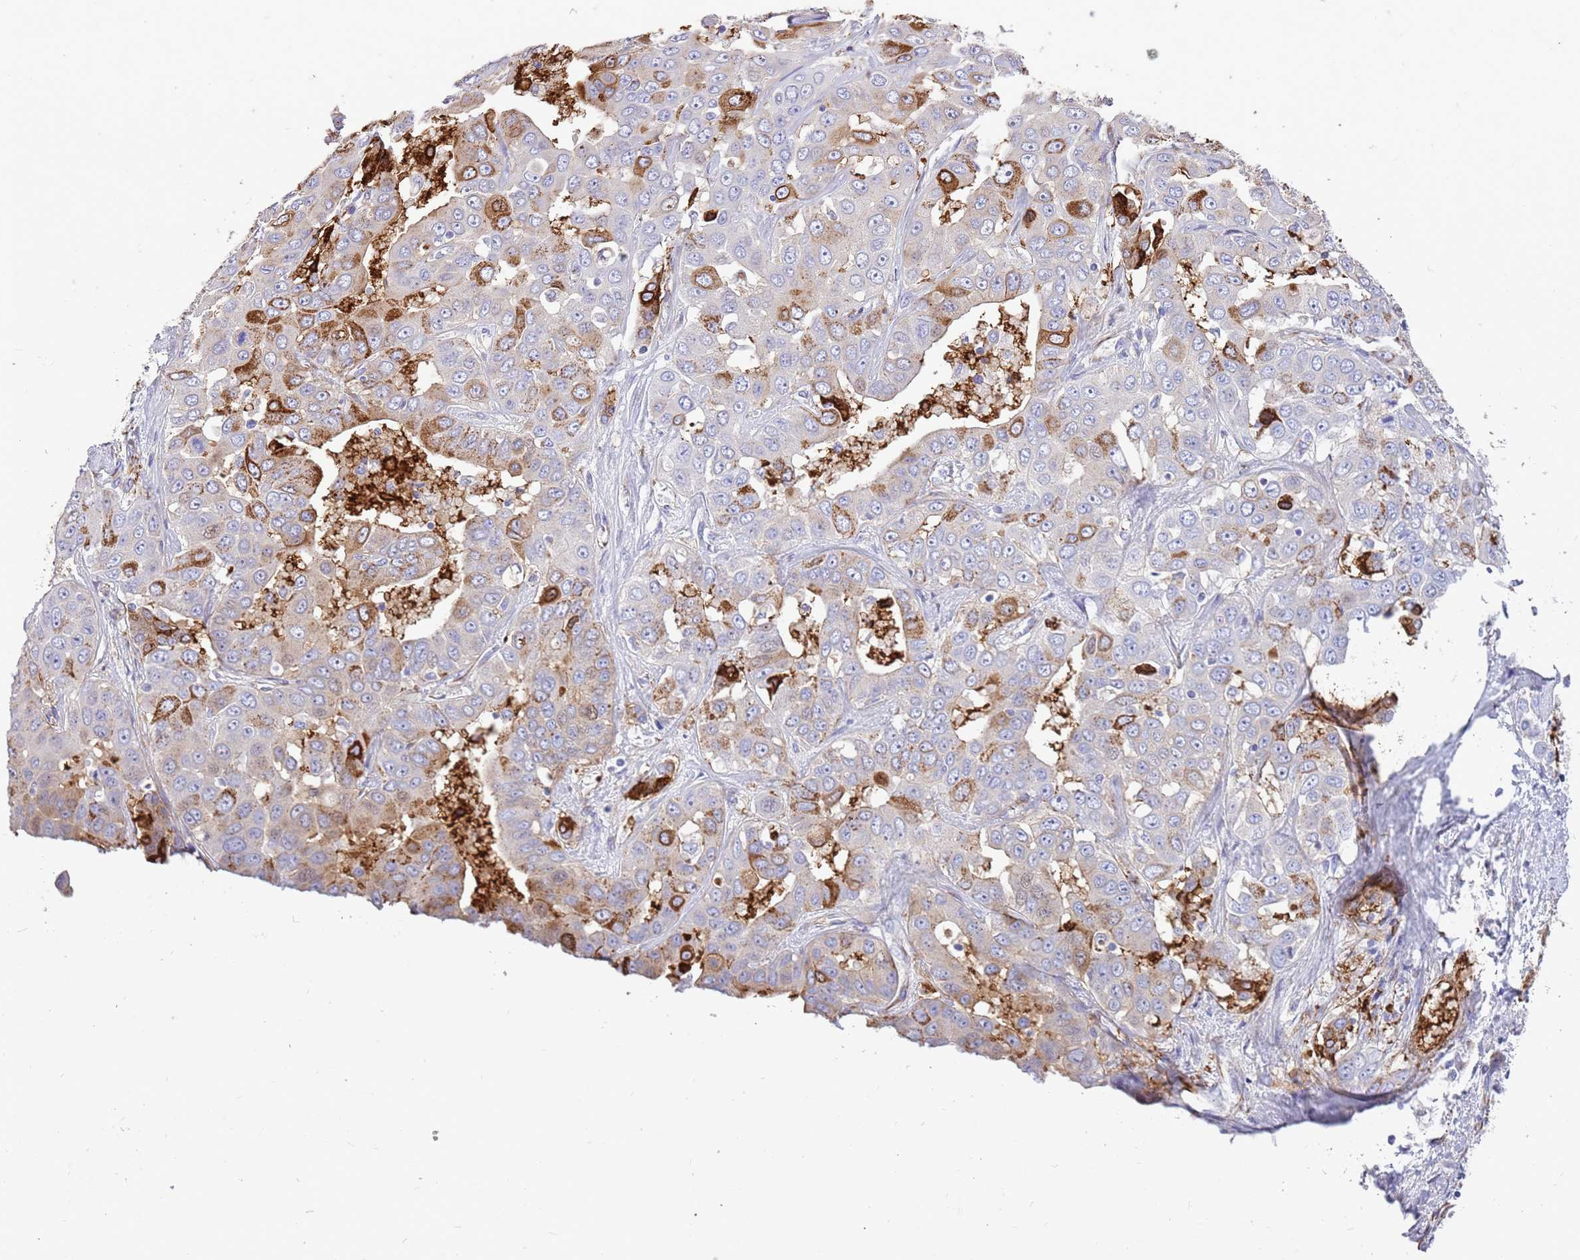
{"staining": {"intensity": "moderate", "quantity": "25%-75%", "location": "cytoplasmic/membranous"}, "tissue": "liver cancer", "cell_type": "Tumor cells", "image_type": "cancer", "snomed": [{"axis": "morphology", "description": "Cholangiocarcinoma"}, {"axis": "topography", "description": "Liver"}], "caption": "This photomicrograph reveals cholangiocarcinoma (liver) stained with immunohistochemistry to label a protein in brown. The cytoplasmic/membranous of tumor cells show moderate positivity for the protein. Nuclei are counter-stained blue.", "gene": "ZDHHC1", "patient": {"sex": "female", "age": 52}}